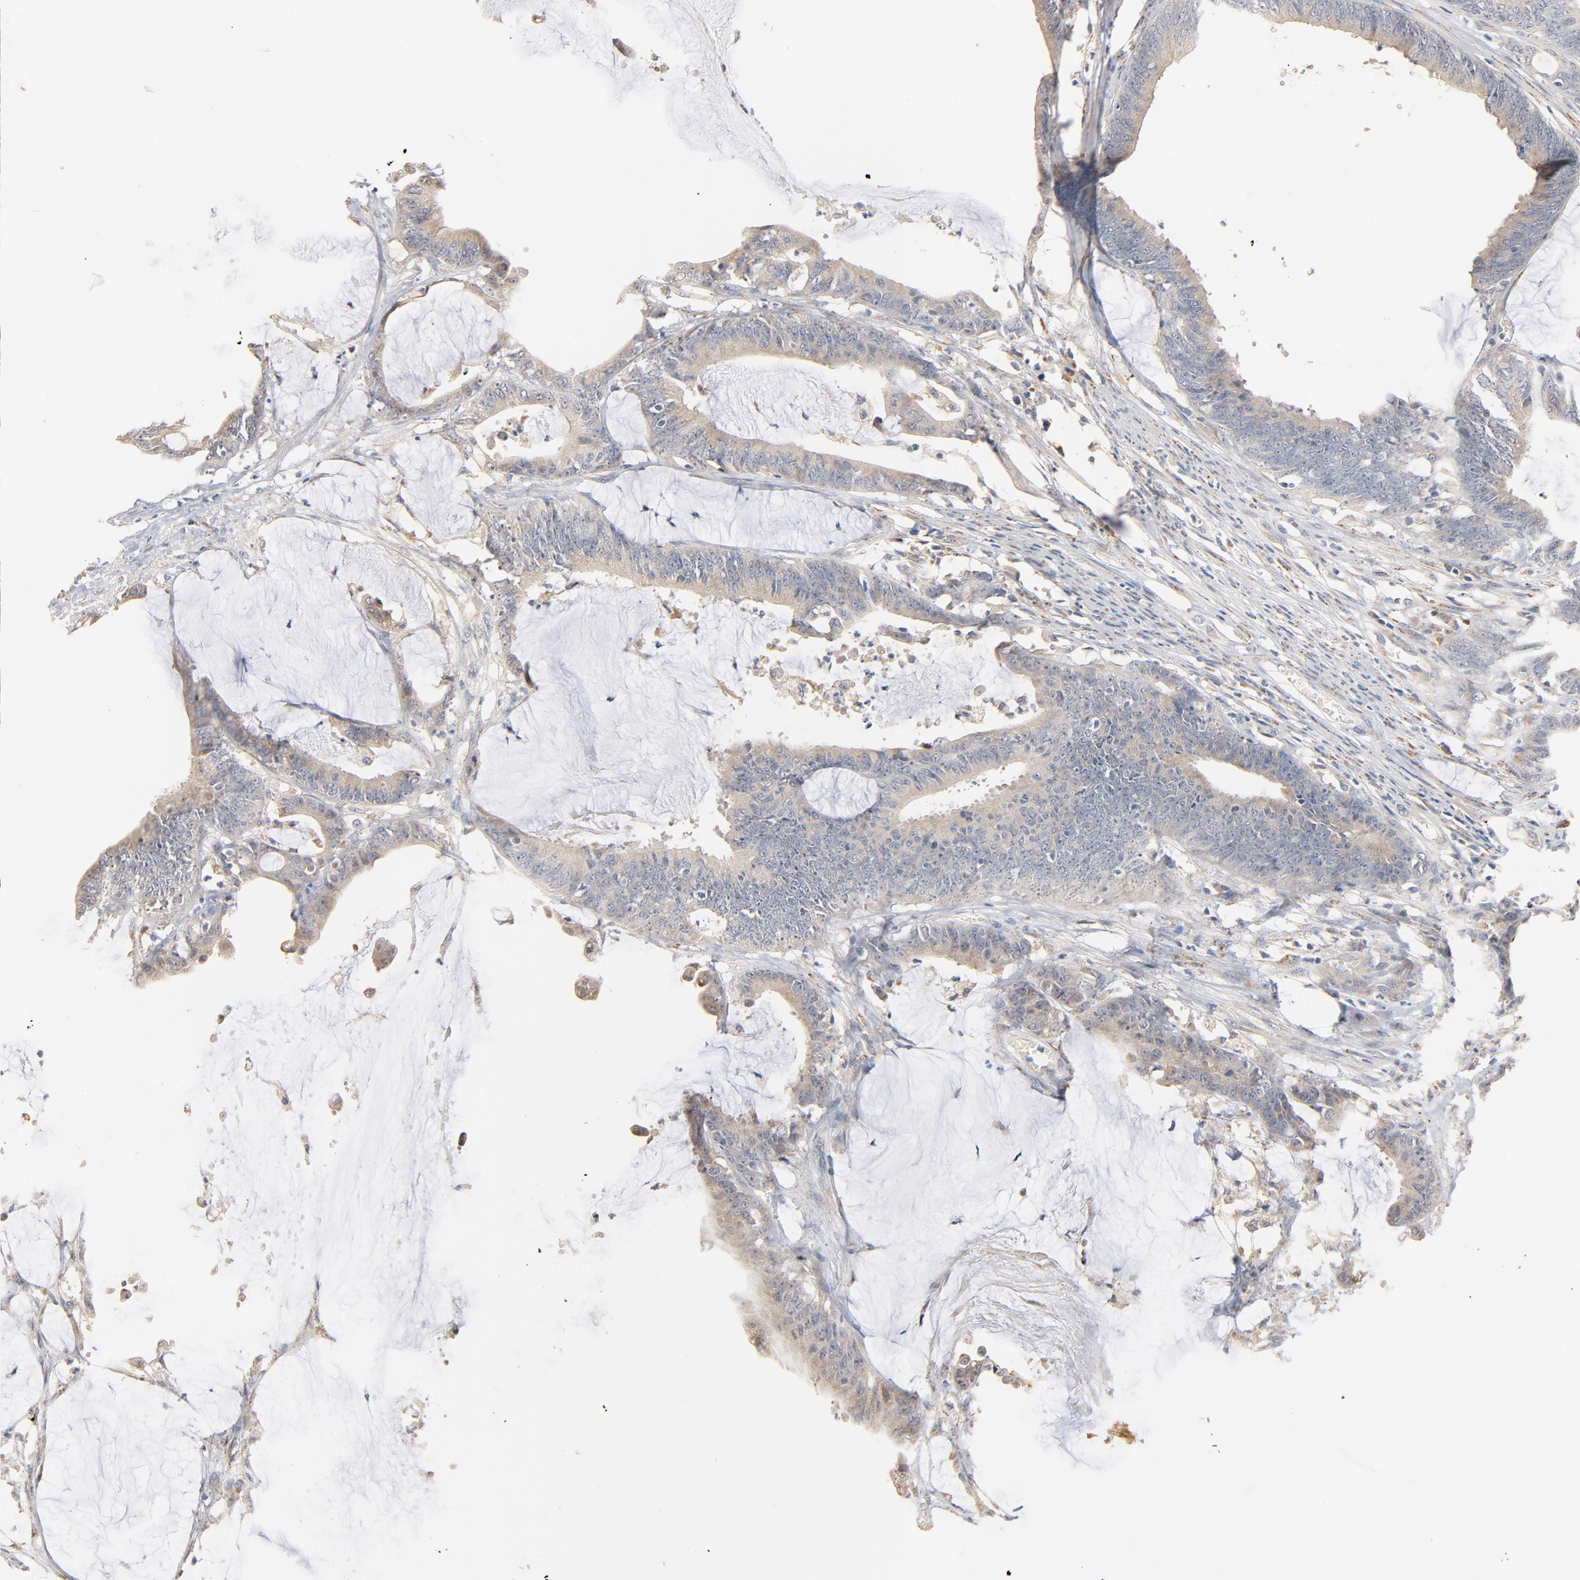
{"staining": {"intensity": "negative", "quantity": "none", "location": "none"}, "tissue": "colorectal cancer", "cell_type": "Tumor cells", "image_type": "cancer", "snomed": [{"axis": "morphology", "description": "Adenocarcinoma, NOS"}, {"axis": "topography", "description": "Rectum"}], "caption": "Micrograph shows no protein expression in tumor cells of adenocarcinoma (colorectal) tissue.", "gene": "ZDHHC8", "patient": {"sex": "female", "age": 66}}